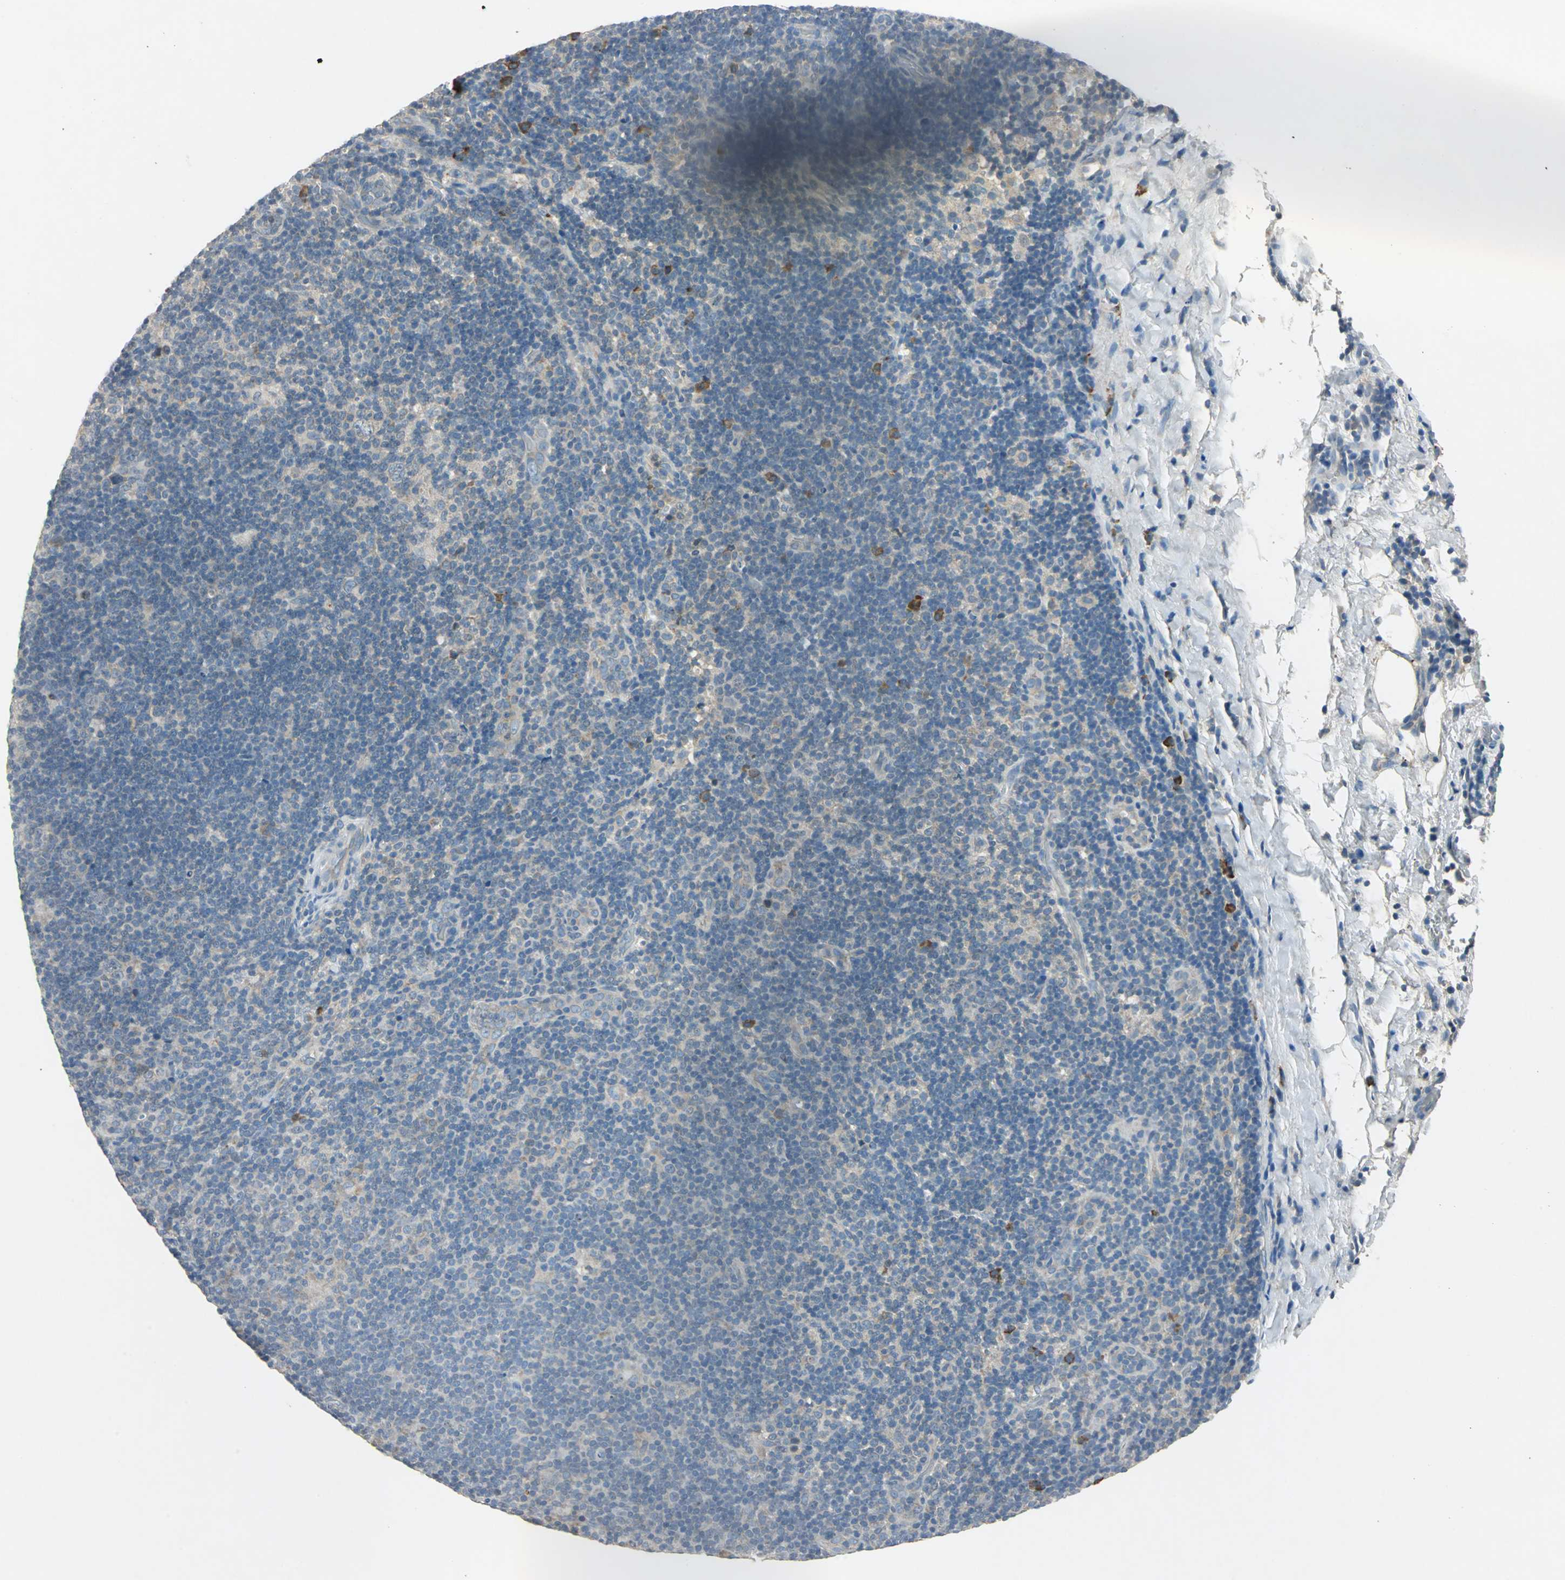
{"staining": {"intensity": "negative", "quantity": "none", "location": "none"}, "tissue": "lymphoma", "cell_type": "Tumor cells", "image_type": "cancer", "snomed": [{"axis": "morphology", "description": "Hodgkin's disease, NOS"}, {"axis": "topography", "description": "Lymph node"}], "caption": "Protein analysis of Hodgkin's disease demonstrates no significant staining in tumor cells.", "gene": "SLC2A13", "patient": {"sex": "female", "age": 57}}